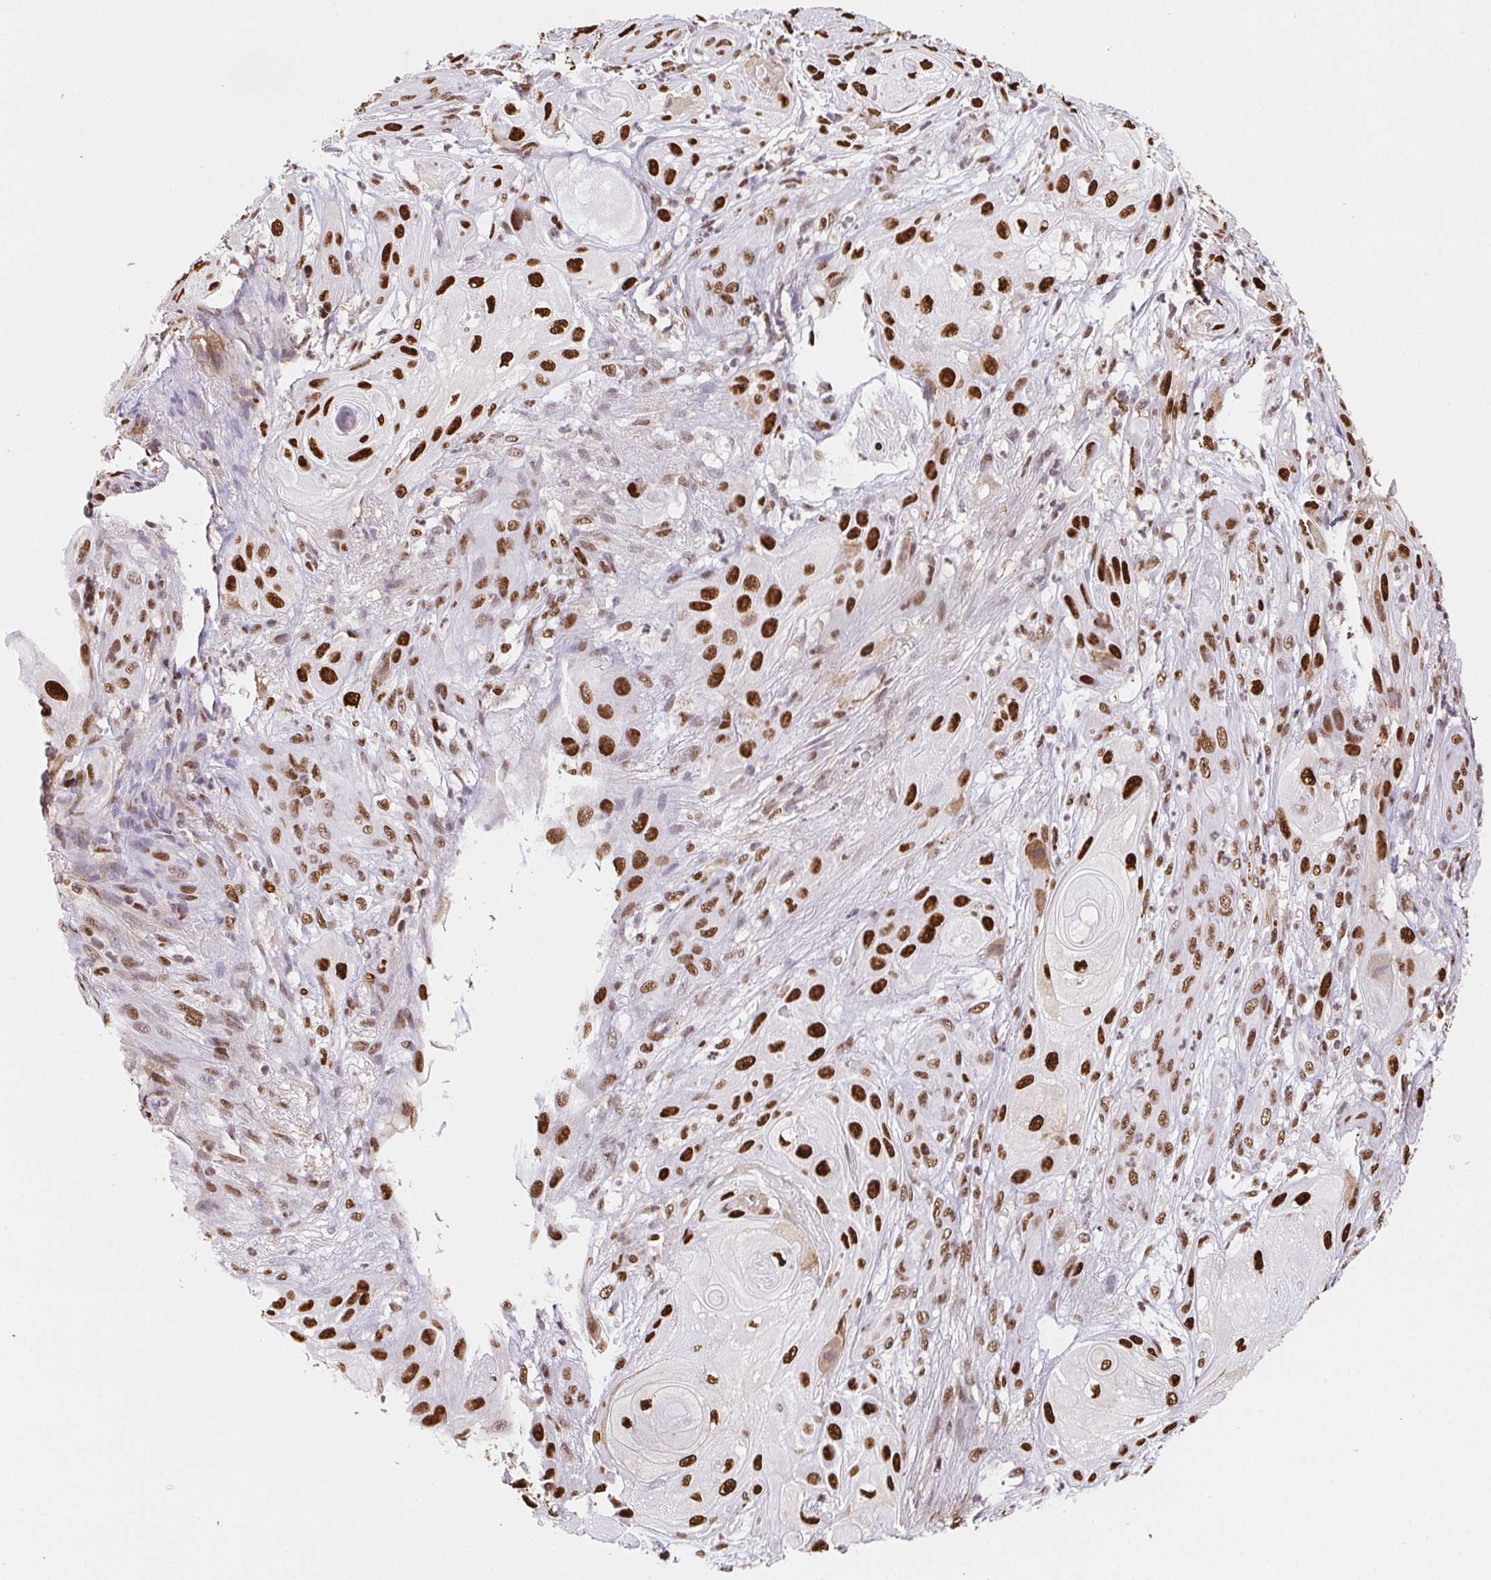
{"staining": {"intensity": "strong", "quantity": ">75%", "location": "nuclear"}, "tissue": "skin cancer", "cell_type": "Tumor cells", "image_type": "cancer", "snomed": [{"axis": "morphology", "description": "Squamous cell carcinoma, NOS"}, {"axis": "topography", "description": "Skin"}], "caption": "Brown immunohistochemical staining in squamous cell carcinoma (skin) reveals strong nuclear staining in approximately >75% of tumor cells.", "gene": "SET", "patient": {"sex": "male", "age": 62}}